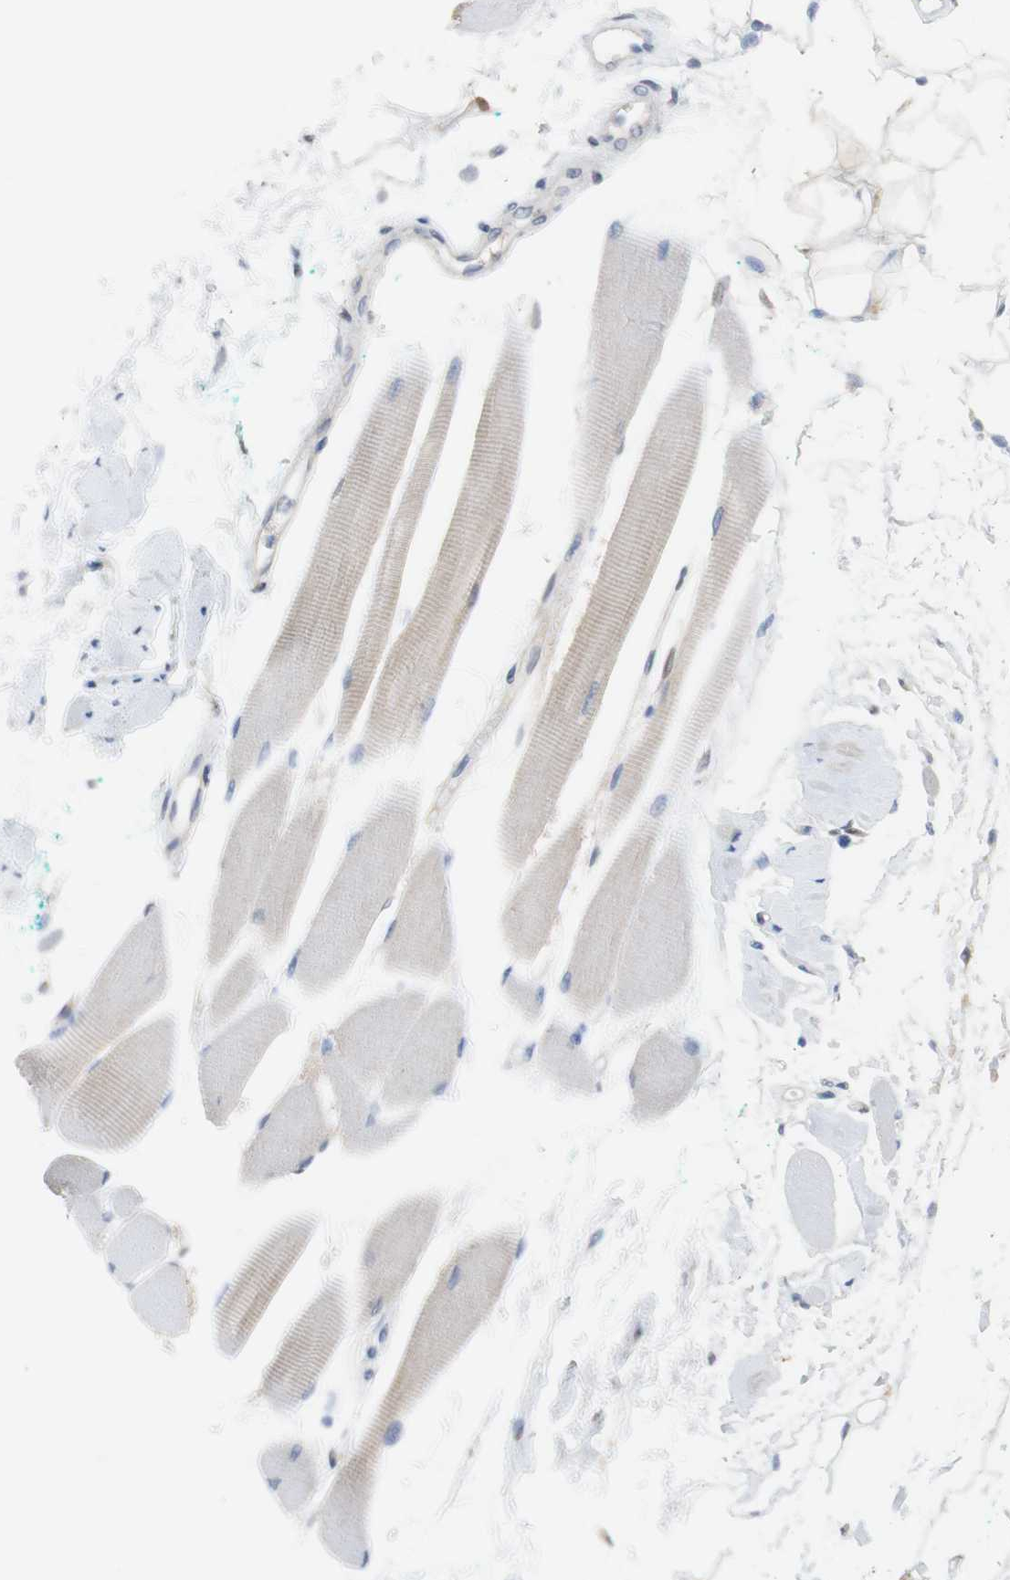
{"staining": {"intensity": "negative", "quantity": "none", "location": "none"}, "tissue": "skeletal muscle", "cell_type": "Myocytes", "image_type": "normal", "snomed": [{"axis": "morphology", "description": "Normal tissue, NOS"}, {"axis": "topography", "description": "Skeletal muscle"}, {"axis": "topography", "description": "Oral tissue"}, {"axis": "topography", "description": "Peripheral nerve tissue"}], "caption": "IHC of normal skeletal muscle shows no positivity in myocytes.", "gene": "SELENBP1", "patient": {"sex": "female", "age": 84}}